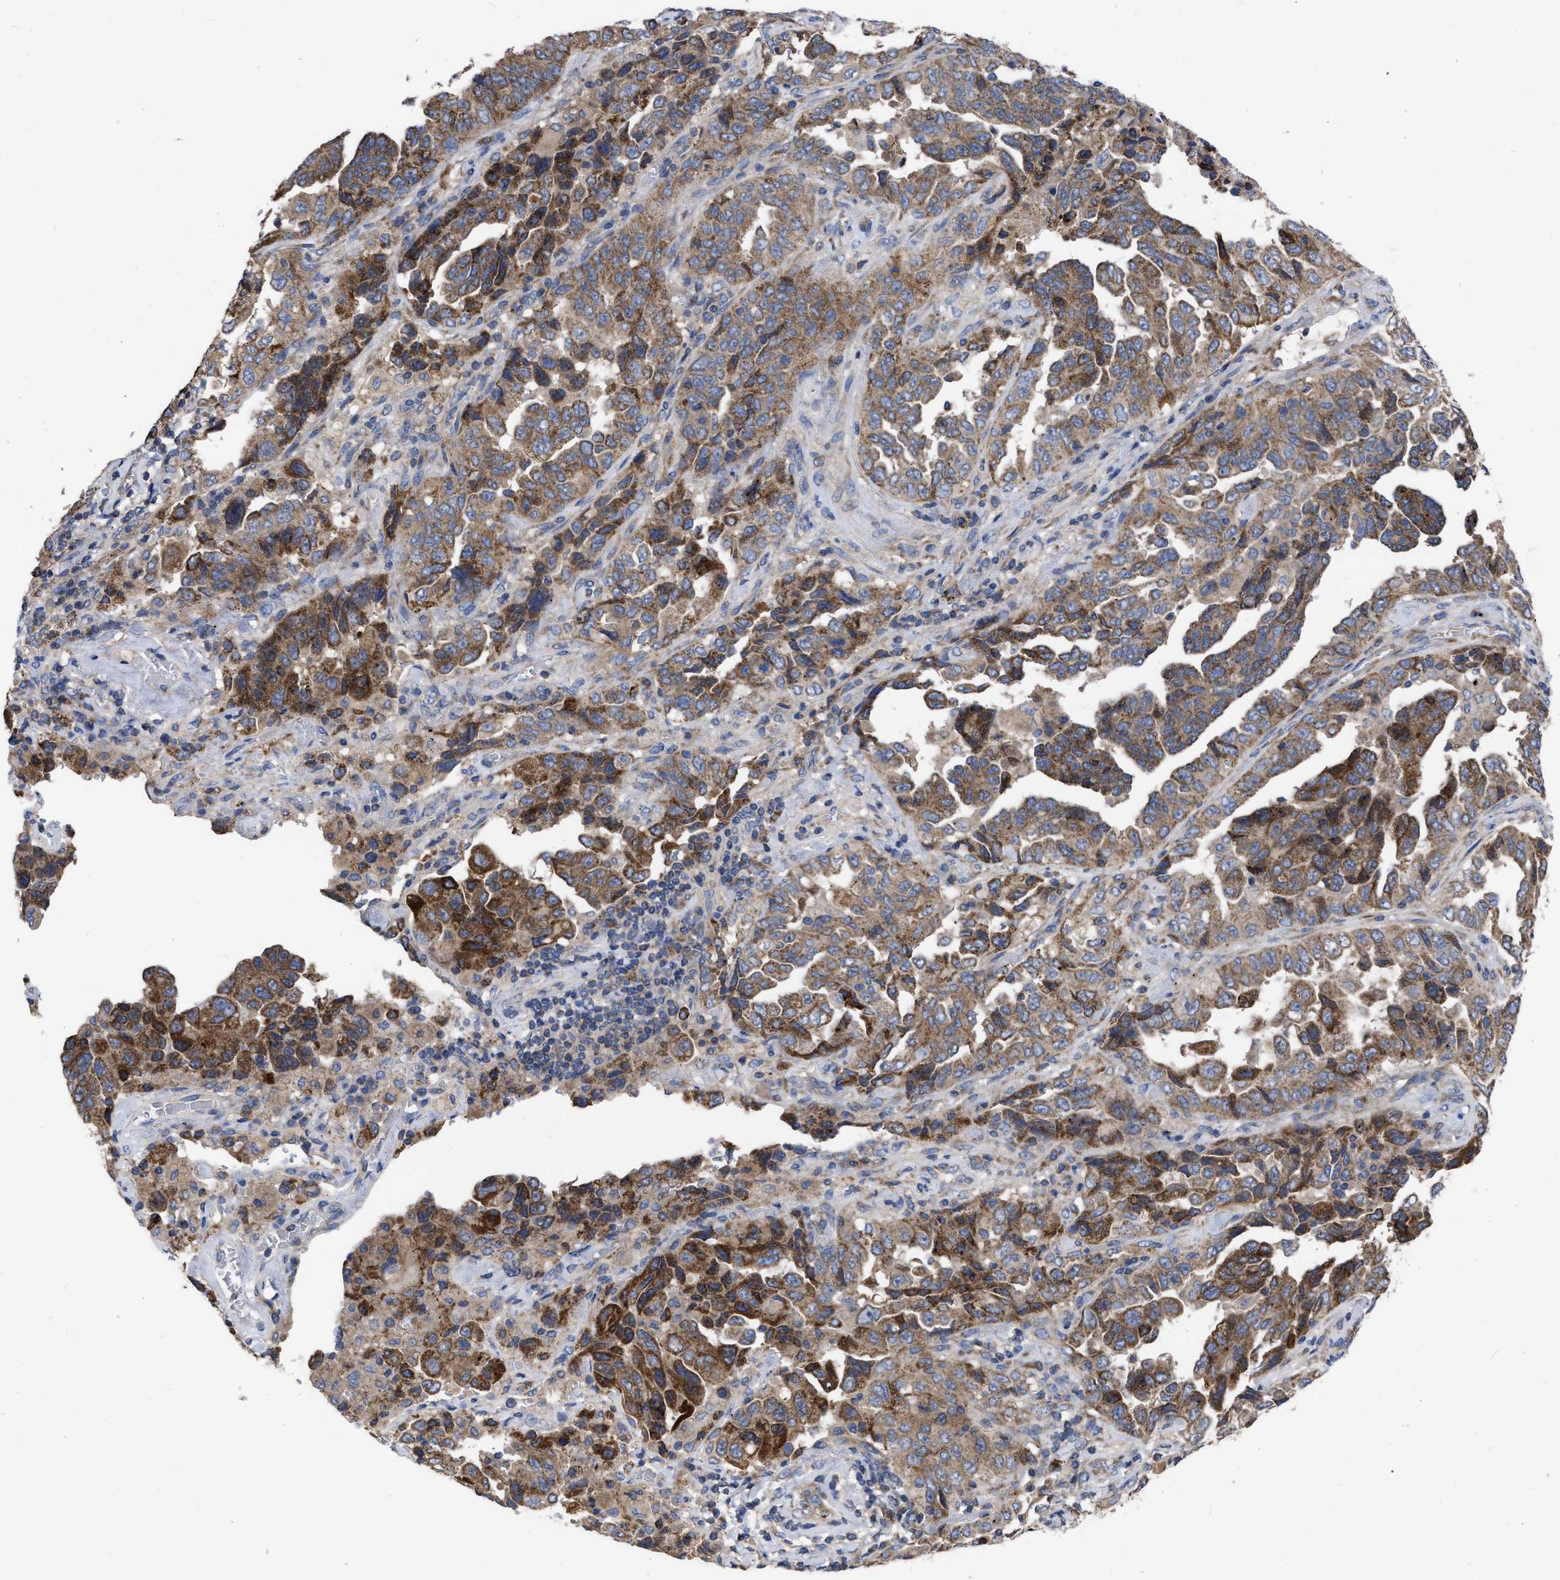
{"staining": {"intensity": "moderate", "quantity": ">75%", "location": "cytoplasmic/membranous"}, "tissue": "lung cancer", "cell_type": "Tumor cells", "image_type": "cancer", "snomed": [{"axis": "morphology", "description": "Adenocarcinoma, NOS"}, {"axis": "topography", "description": "Lung"}], "caption": "A medium amount of moderate cytoplasmic/membranous expression is identified in approximately >75% of tumor cells in lung cancer (adenocarcinoma) tissue.", "gene": "CDKN2C", "patient": {"sex": "female", "age": 51}}